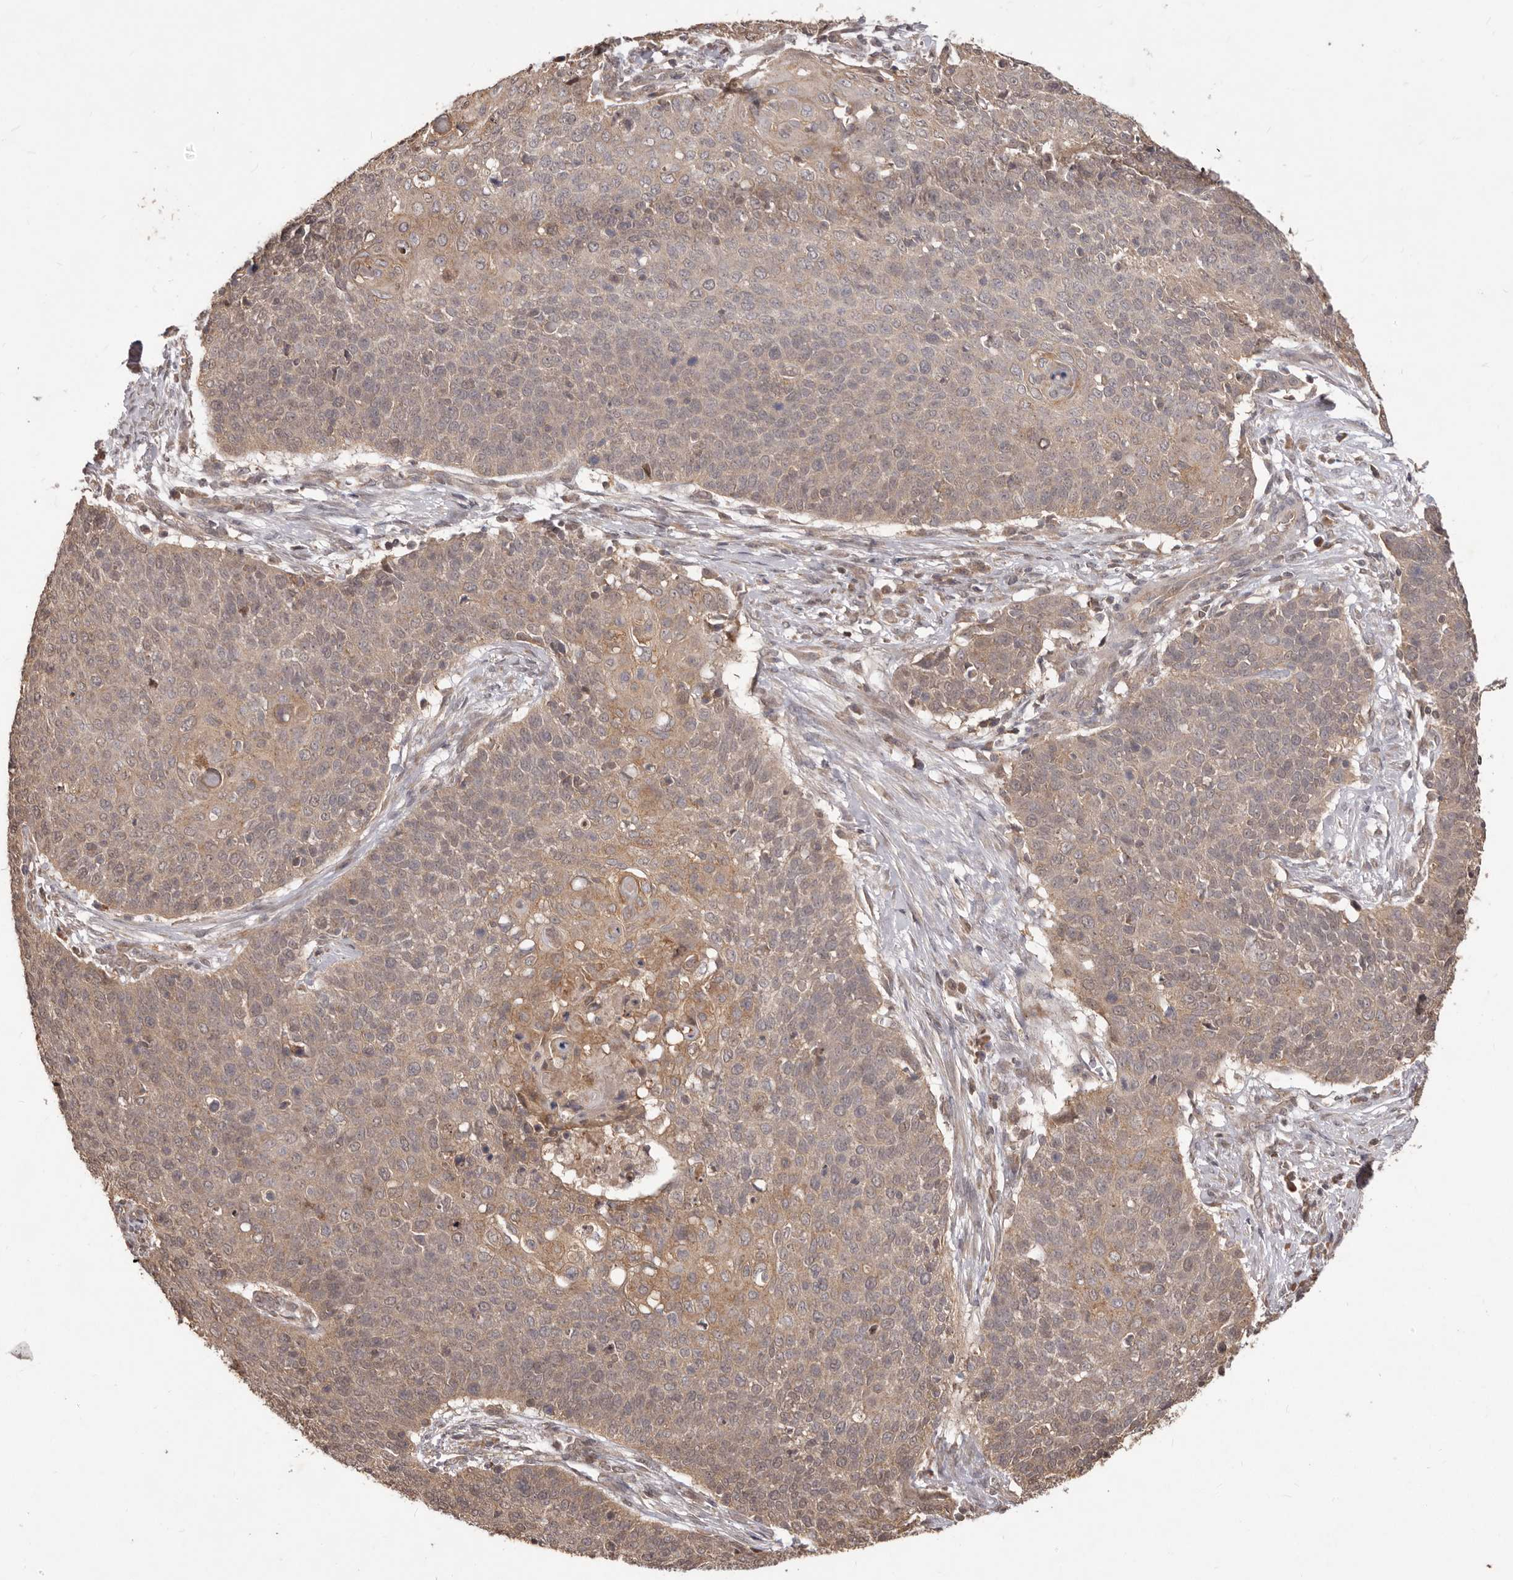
{"staining": {"intensity": "weak", "quantity": "25%-75%", "location": "cytoplasmic/membranous"}, "tissue": "cervical cancer", "cell_type": "Tumor cells", "image_type": "cancer", "snomed": [{"axis": "morphology", "description": "Squamous cell carcinoma, NOS"}, {"axis": "topography", "description": "Cervix"}], "caption": "An immunohistochemistry micrograph of tumor tissue is shown. Protein staining in brown shows weak cytoplasmic/membranous positivity in cervical cancer (squamous cell carcinoma) within tumor cells.", "gene": "MTO1", "patient": {"sex": "female", "age": 39}}